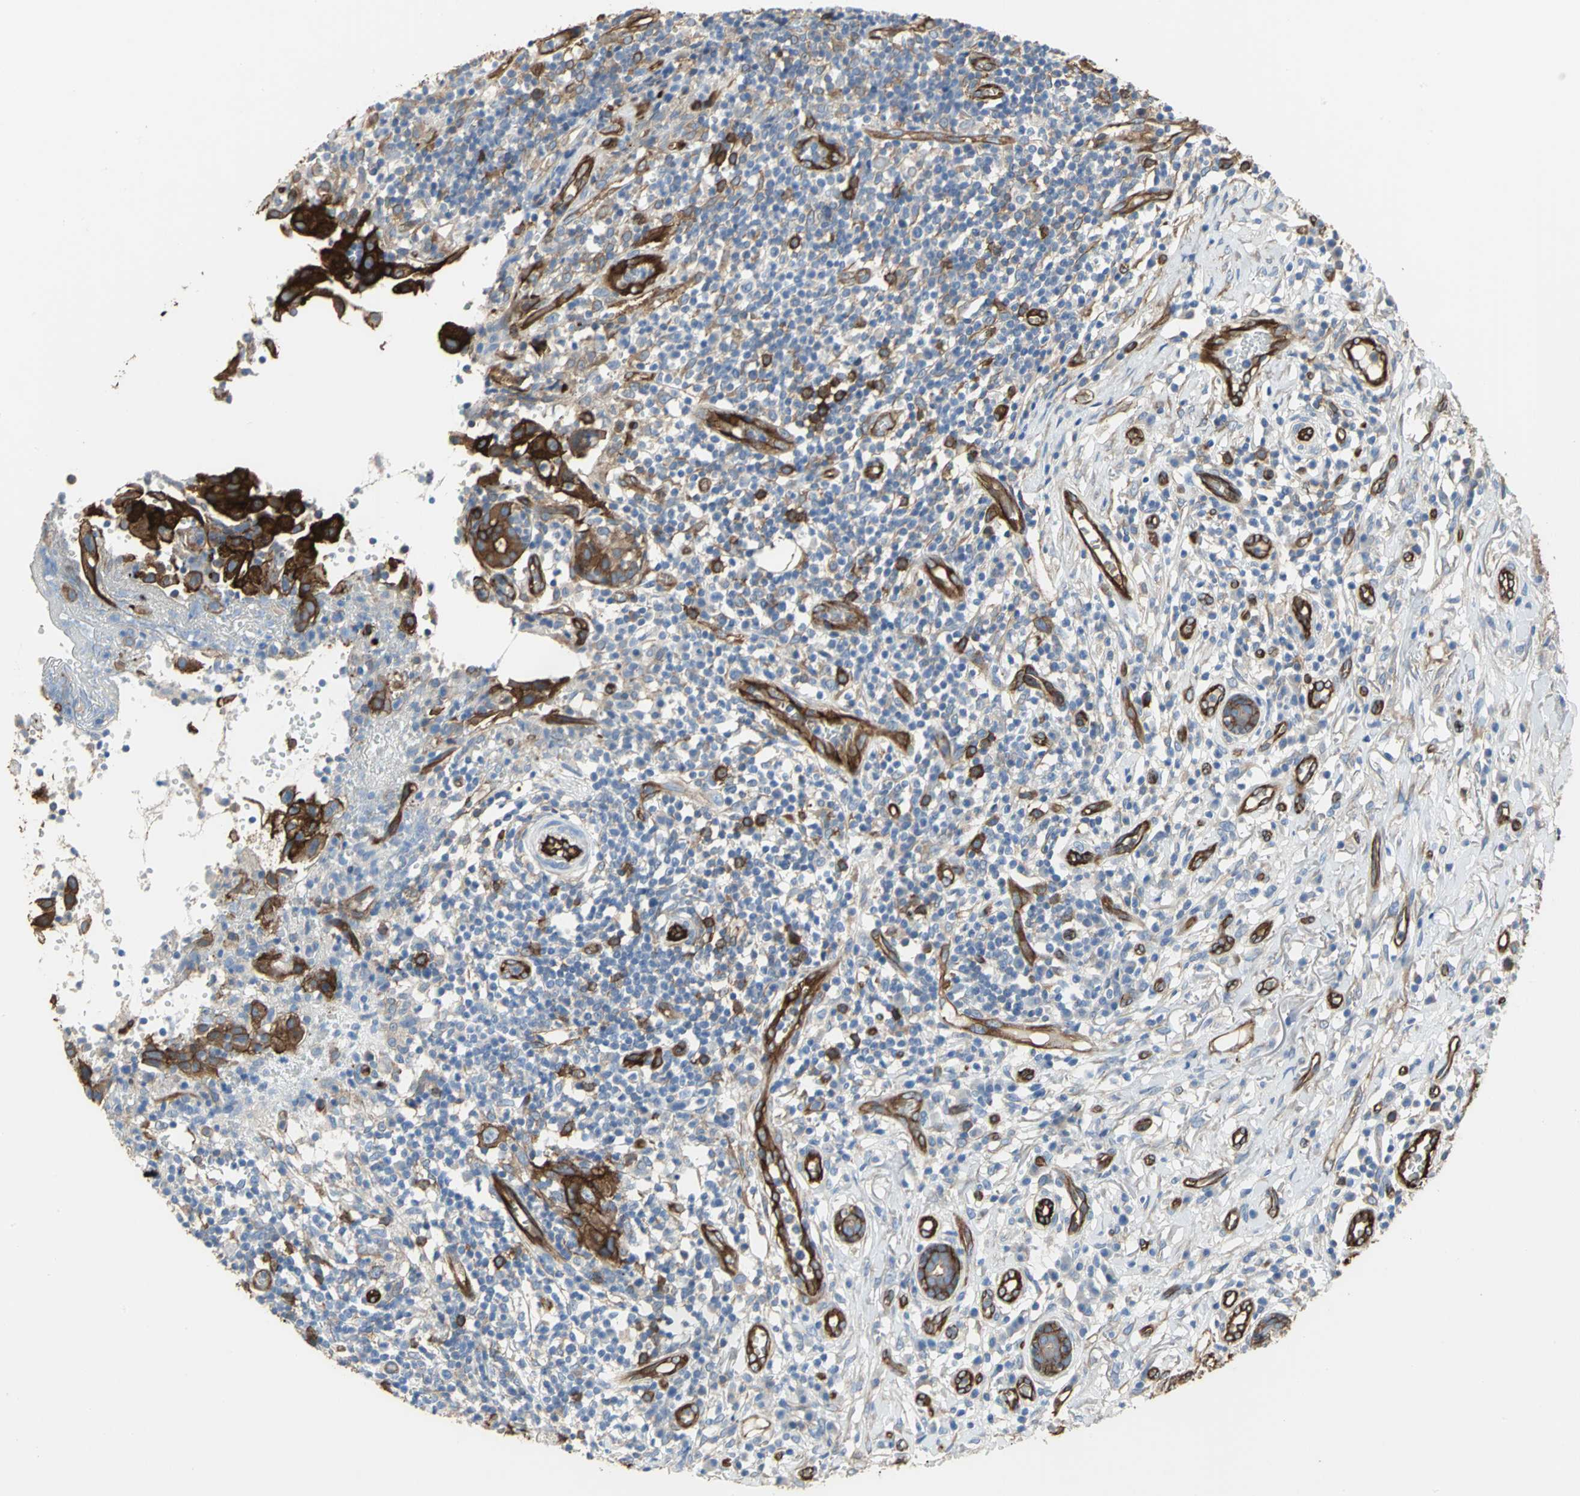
{"staining": {"intensity": "strong", "quantity": ">75%", "location": "cytoplasmic/membranous"}, "tissue": "thyroid cancer", "cell_type": "Tumor cells", "image_type": "cancer", "snomed": [{"axis": "morphology", "description": "Carcinoma, NOS"}, {"axis": "topography", "description": "Thyroid gland"}], "caption": "Strong cytoplasmic/membranous protein staining is identified in approximately >75% of tumor cells in thyroid cancer (carcinoma). (brown staining indicates protein expression, while blue staining denotes nuclei).", "gene": "FLNB", "patient": {"sex": "female", "age": 77}}